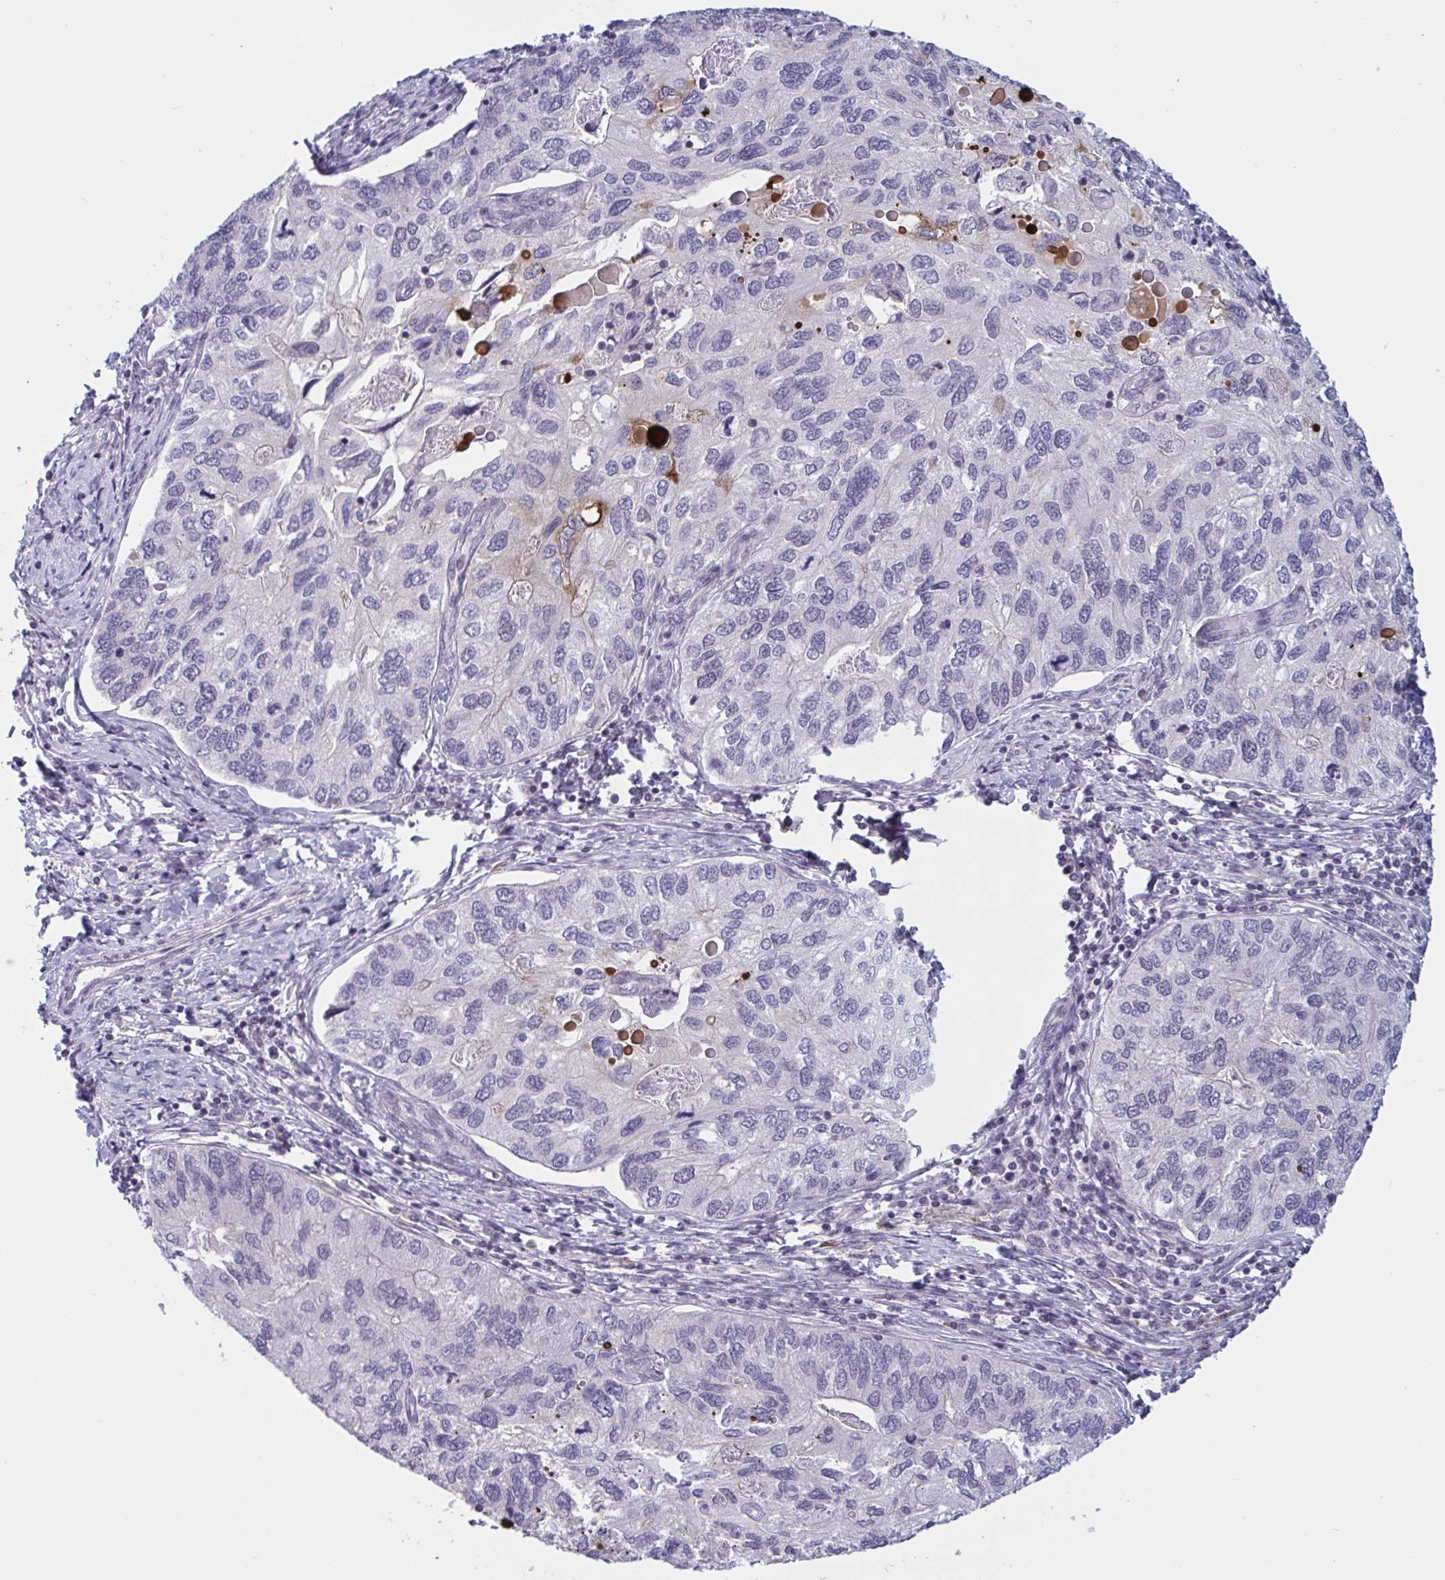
{"staining": {"intensity": "negative", "quantity": "none", "location": "none"}, "tissue": "endometrial cancer", "cell_type": "Tumor cells", "image_type": "cancer", "snomed": [{"axis": "morphology", "description": "Carcinoma, NOS"}, {"axis": "topography", "description": "Uterus"}], "caption": "This is an immunohistochemistry (IHC) histopathology image of human endometrial cancer. There is no expression in tumor cells.", "gene": "TTC7B", "patient": {"sex": "female", "age": 76}}